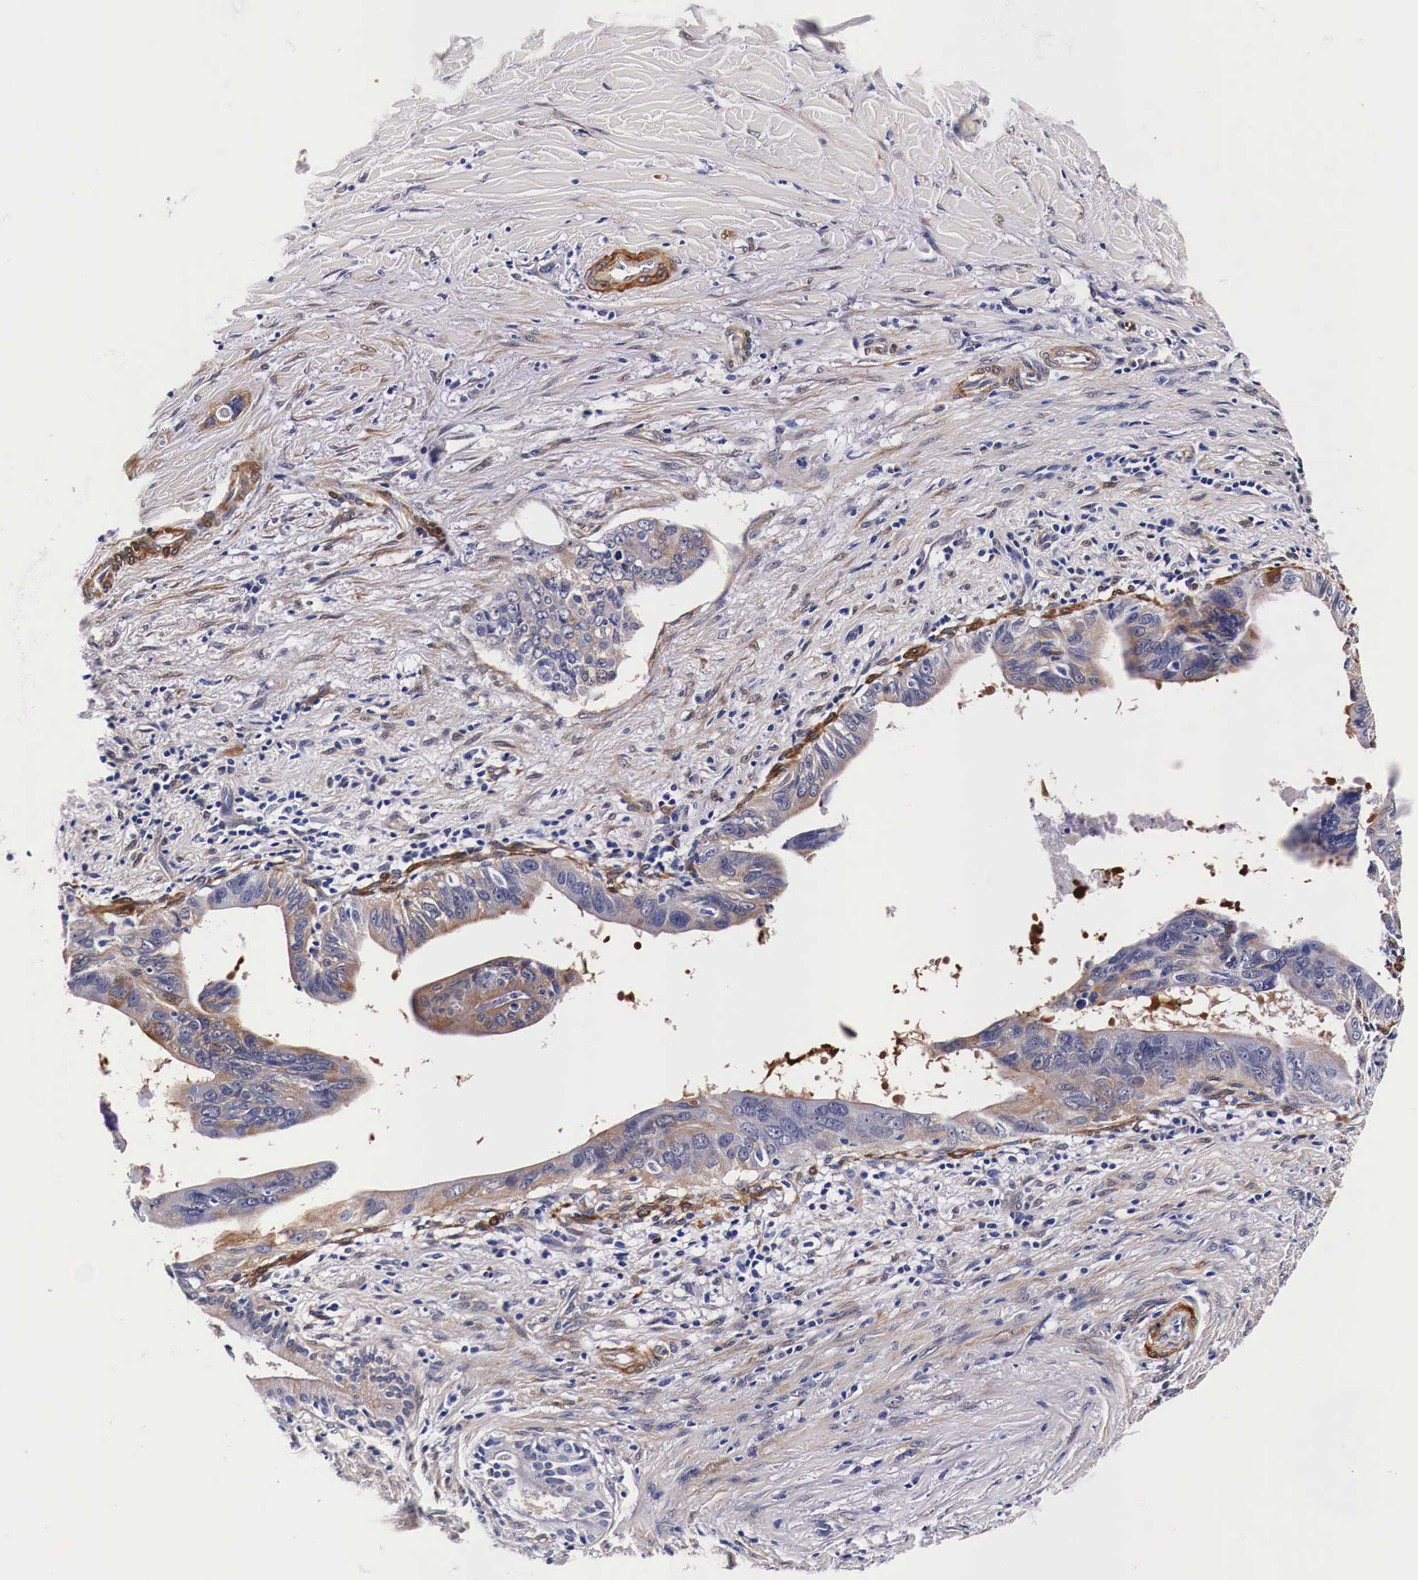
{"staining": {"intensity": "weak", "quantity": "25%-75%", "location": "cytoplasmic/membranous"}, "tissue": "liver cancer", "cell_type": "Tumor cells", "image_type": "cancer", "snomed": [{"axis": "morphology", "description": "Cholangiocarcinoma"}, {"axis": "topography", "description": "Liver"}], "caption": "Immunohistochemistry (DAB) staining of cholangiocarcinoma (liver) exhibits weak cytoplasmic/membranous protein staining in approximately 25%-75% of tumor cells.", "gene": "HSPB1", "patient": {"sex": "female", "age": 65}}